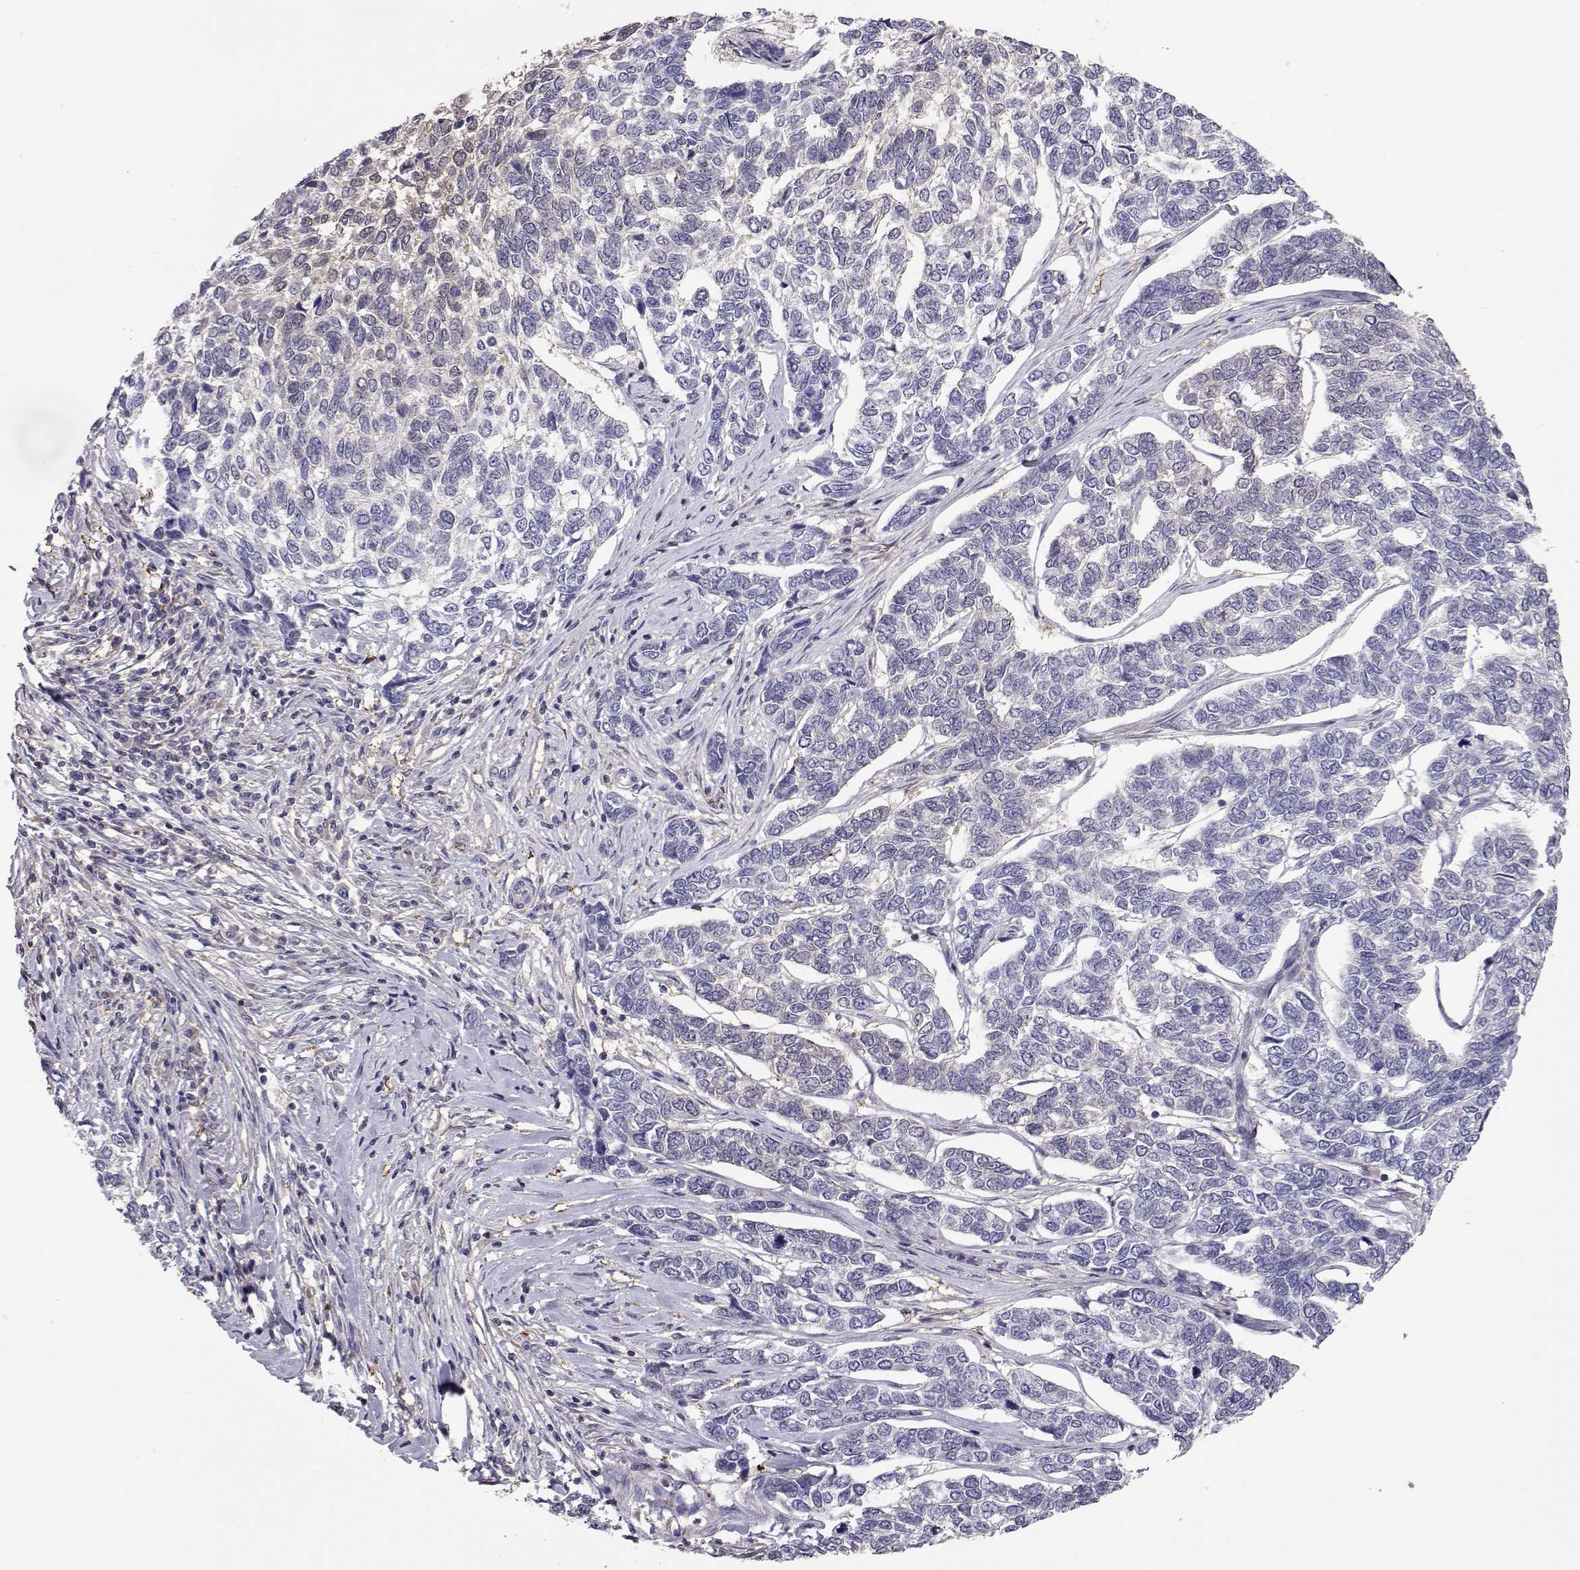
{"staining": {"intensity": "weak", "quantity": "<25%", "location": "cytoplasmic/membranous"}, "tissue": "skin cancer", "cell_type": "Tumor cells", "image_type": "cancer", "snomed": [{"axis": "morphology", "description": "Basal cell carcinoma"}, {"axis": "topography", "description": "Skin"}], "caption": "IHC of basal cell carcinoma (skin) displays no expression in tumor cells.", "gene": "NCAM2", "patient": {"sex": "female", "age": 65}}